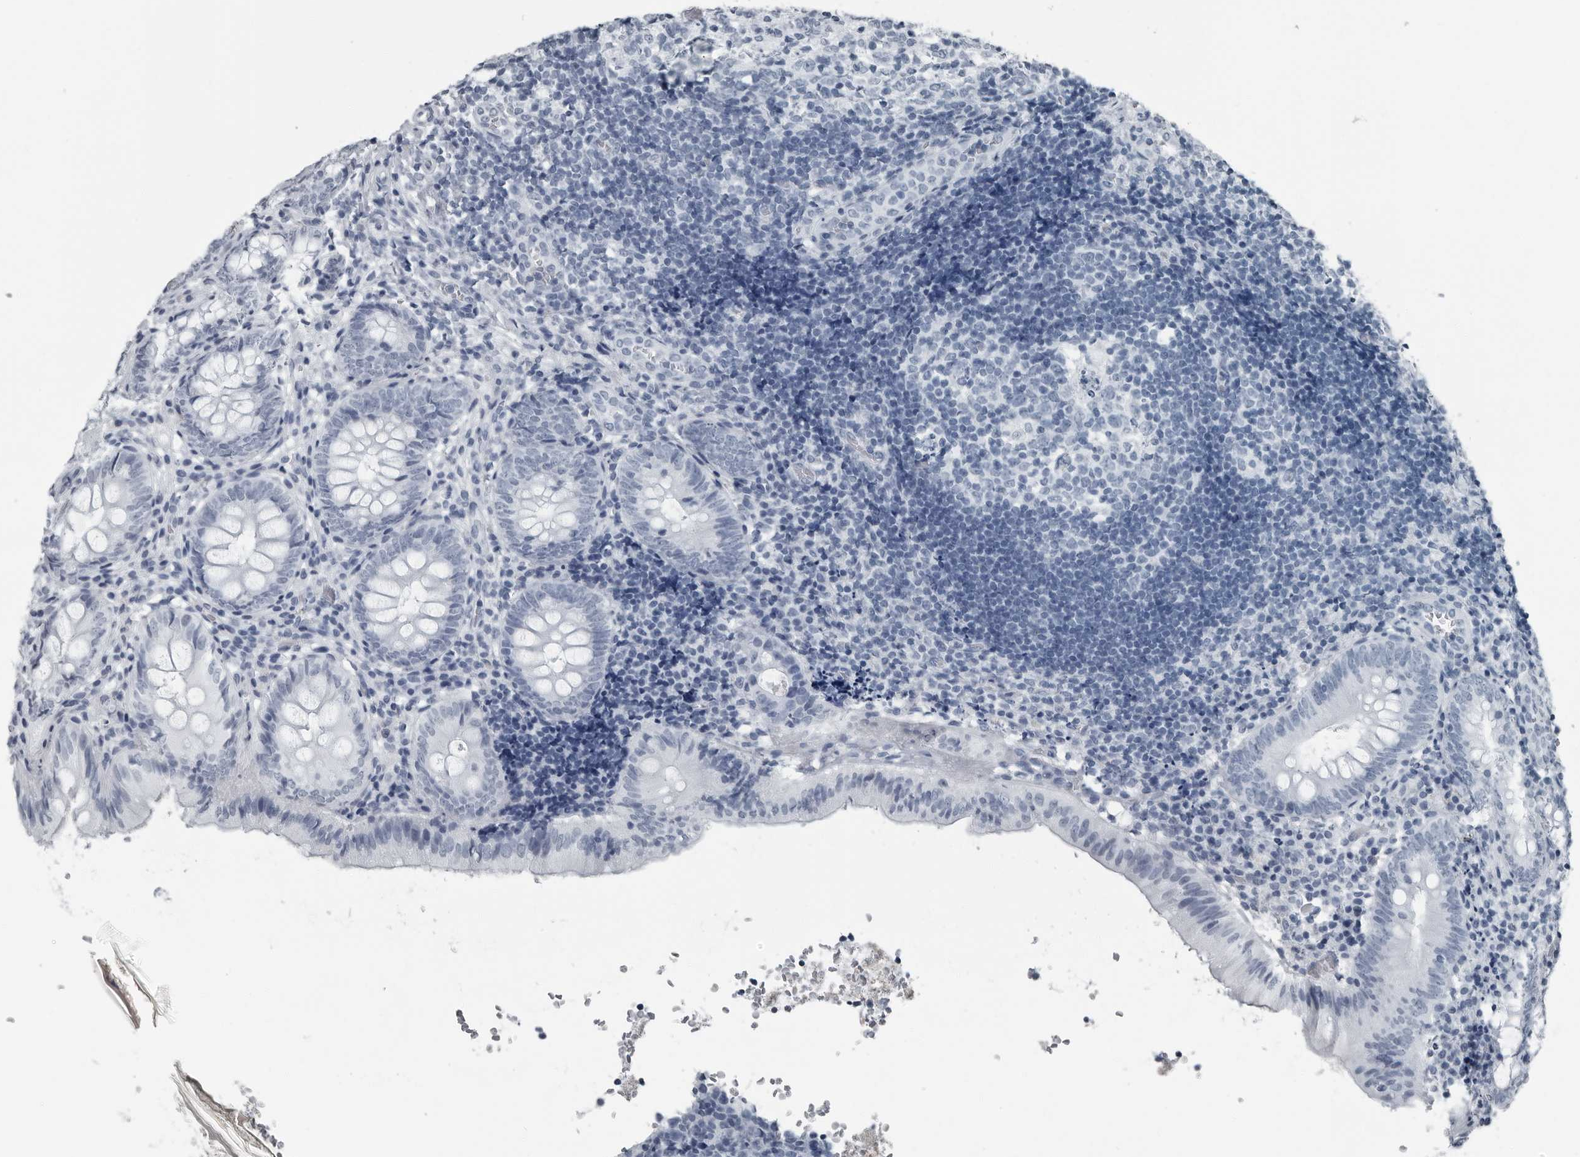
{"staining": {"intensity": "negative", "quantity": "none", "location": "none"}, "tissue": "appendix", "cell_type": "Glandular cells", "image_type": "normal", "snomed": [{"axis": "morphology", "description": "Normal tissue, NOS"}, {"axis": "topography", "description": "Appendix"}], "caption": "Appendix stained for a protein using IHC reveals no expression glandular cells.", "gene": "PRSS1", "patient": {"sex": "male", "age": 8}}